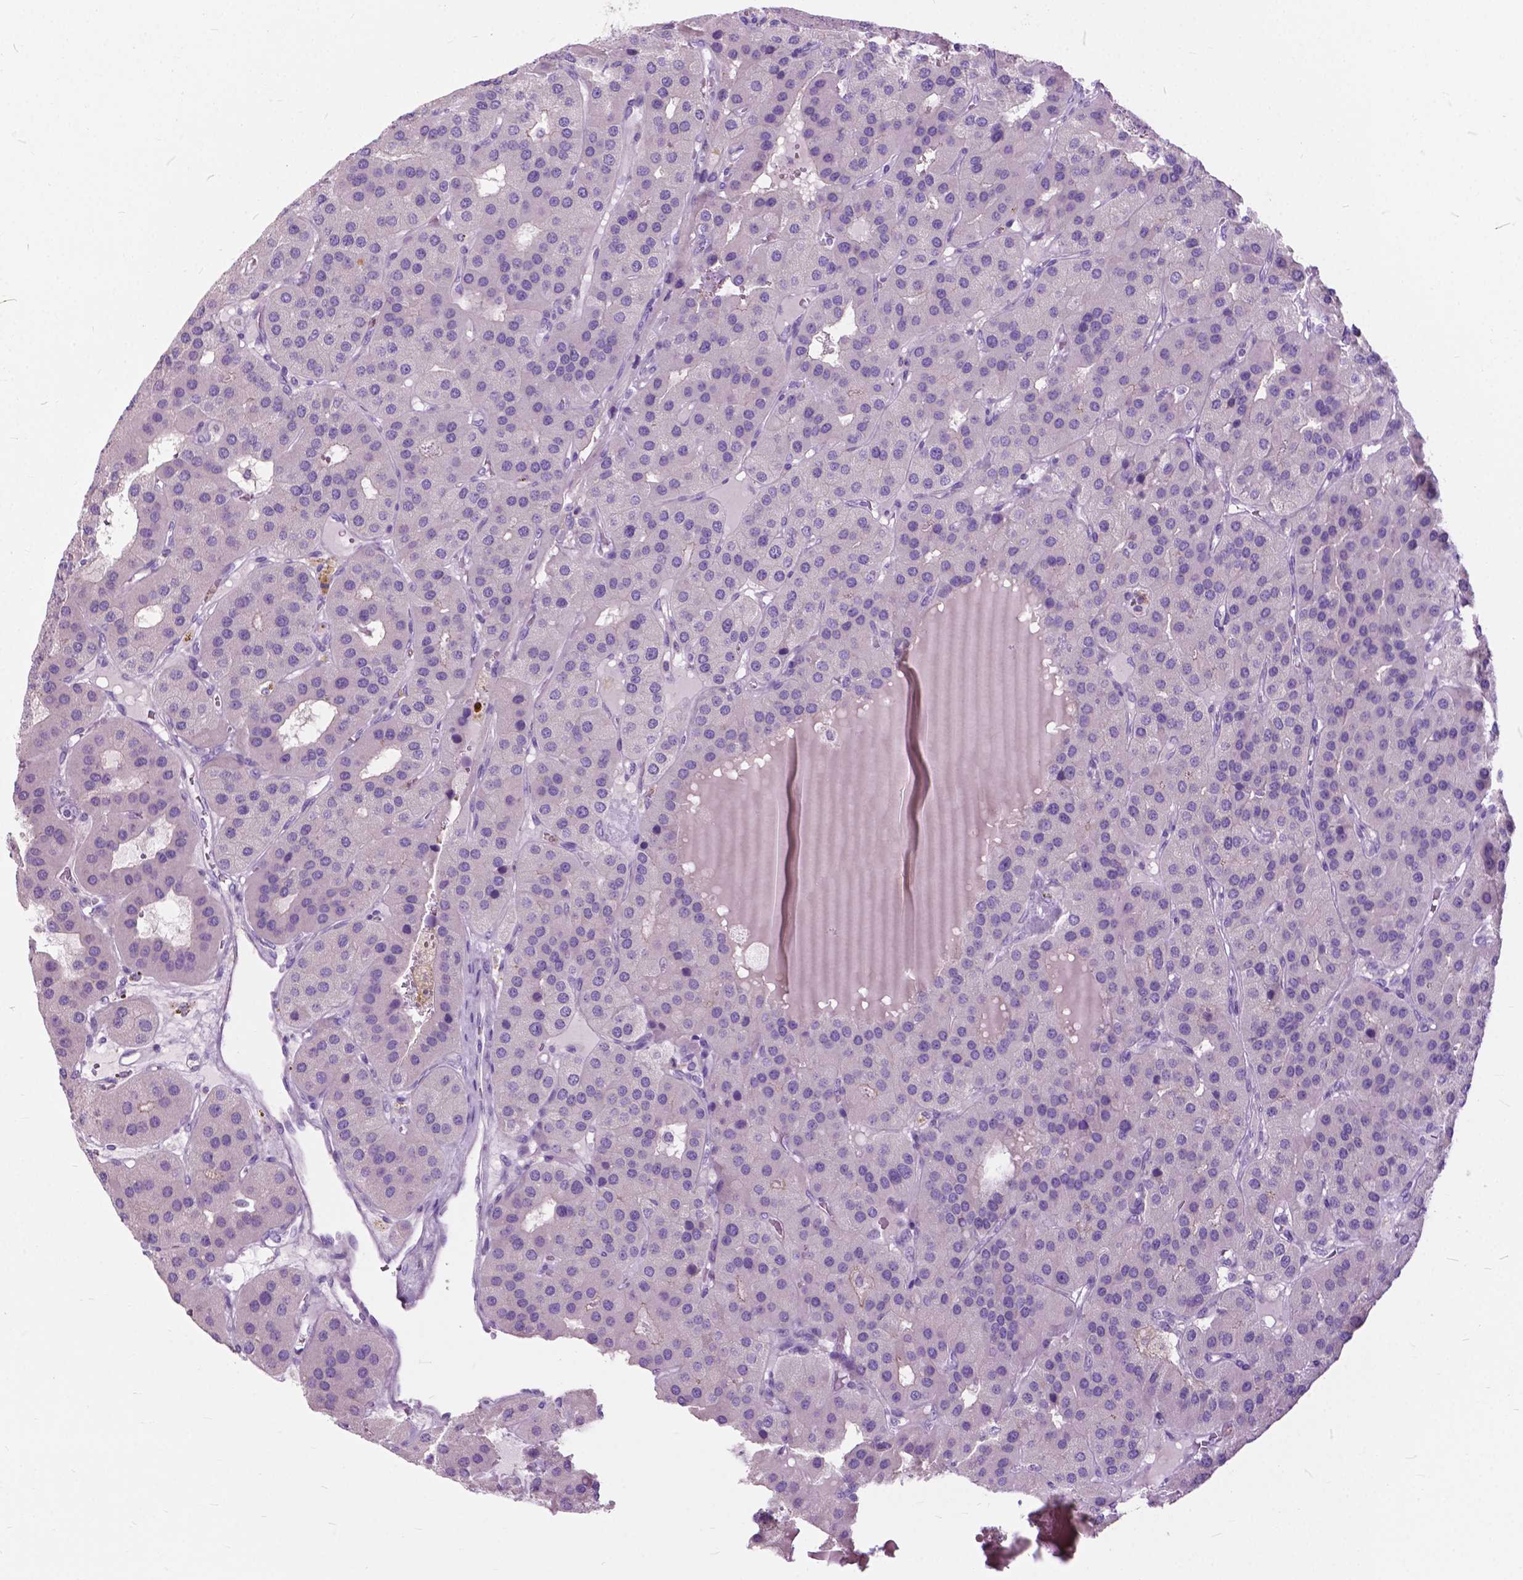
{"staining": {"intensity": "negative", "quantity": "none", "location": "none"}, "tissue": "parathyroid gland", "cell_type": "Glandular cells", "image_type": "normal", "snomed": [{"axis": "morphology", "description": "Normal tissue, NOS"}, {"axis": "morphology", "description": "Adenoma, NOS"}, {"axis": "topography", "description": "Parathyroid gland"}], "caption": "Histopathology image shows no significant protein positivity in glandular cells of unremarkable parathyroid gland. (Brightfield microscopy of DAB IHC at high magnification).", "gene": "PRR35", "patient": {"sex": "female", "age": 86}}